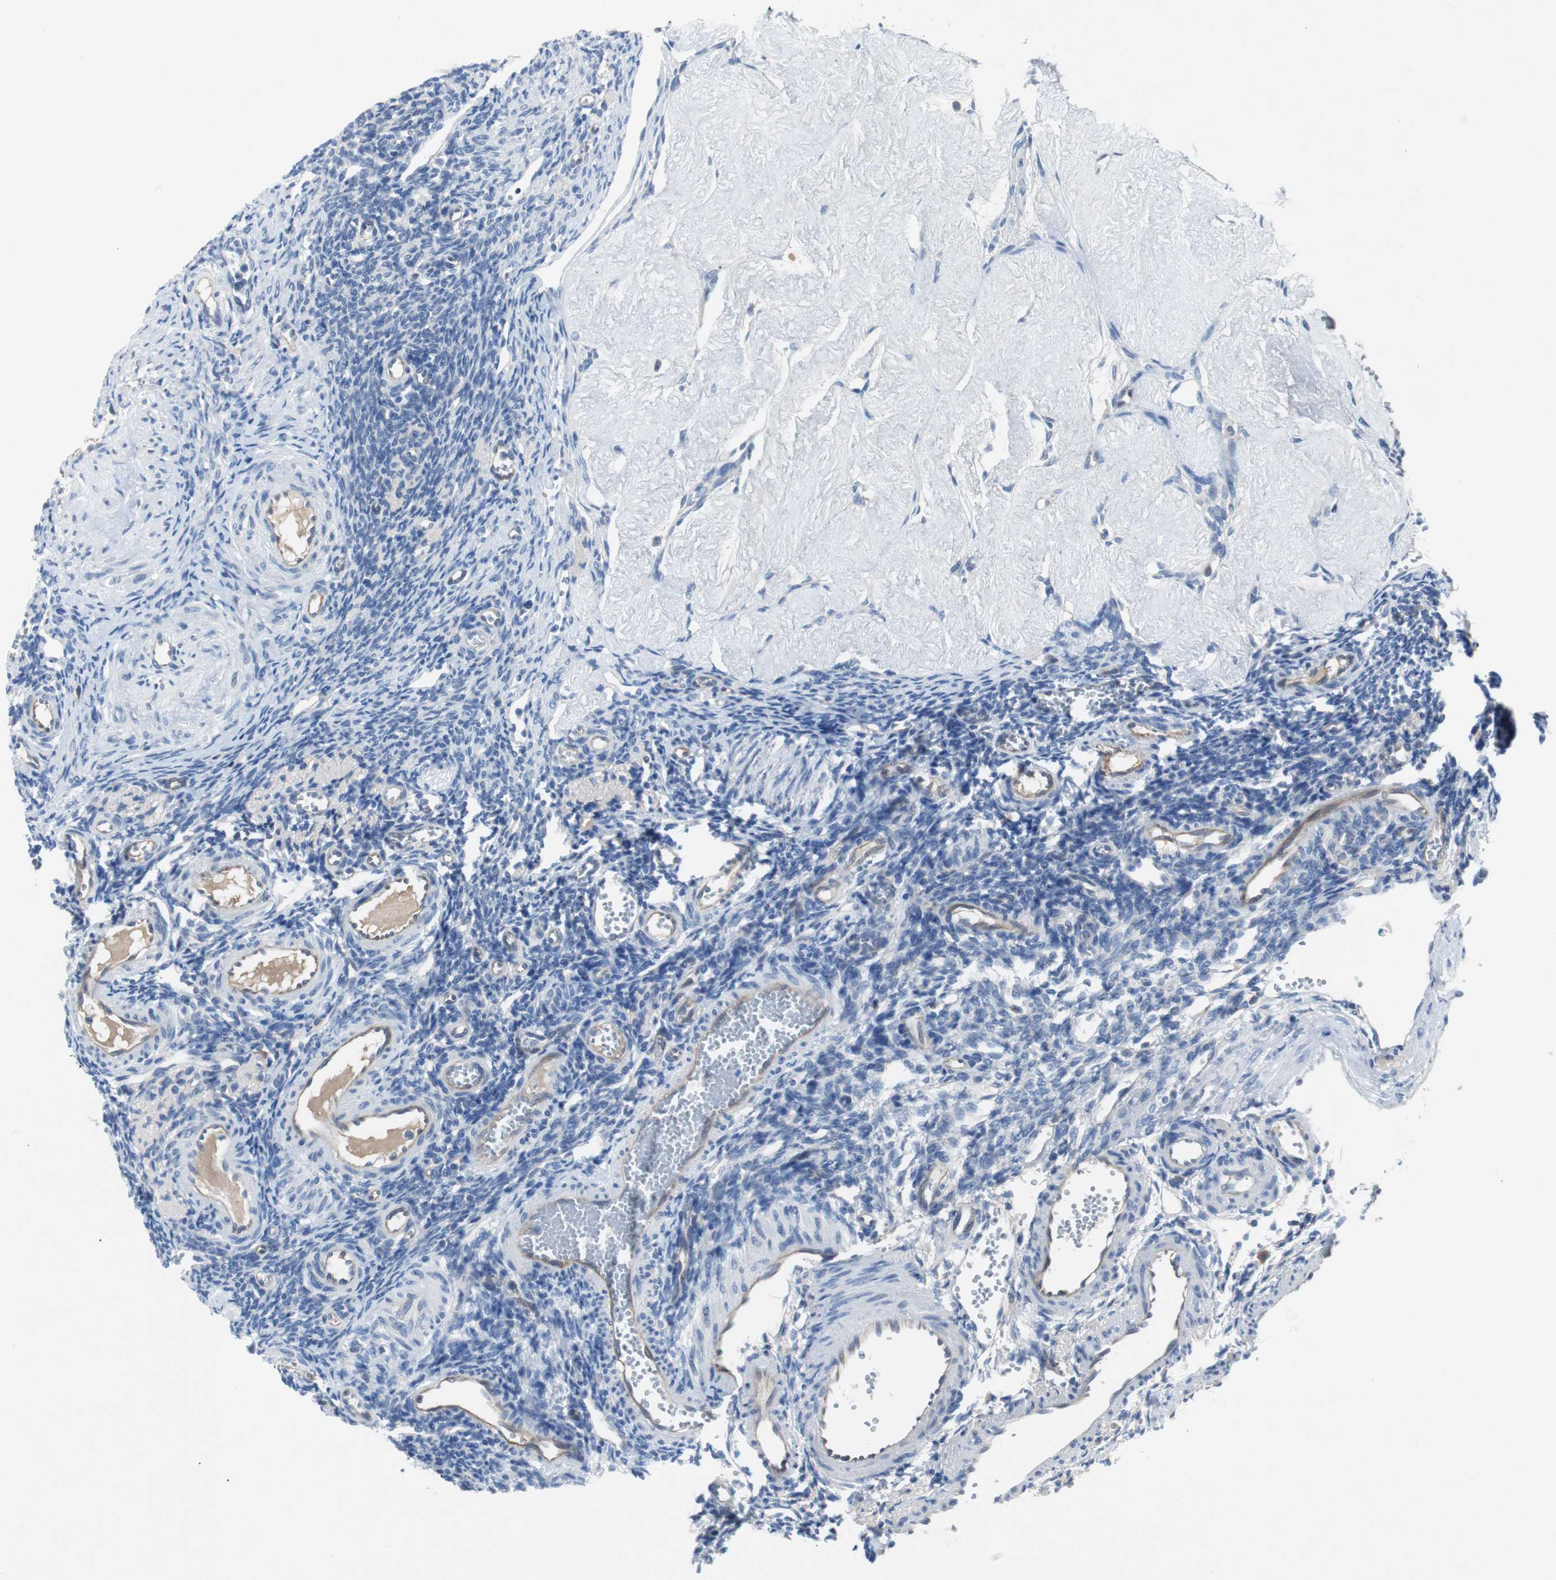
{"staining": {"intensity": "negative", "quantity": "none", "location": "none"}, "tissue": "ovary", "cell_type": "Follicle cells", "image_type": "normal", "snomed": [{"axis": "morphology", "description": "Normal tissue, NOS"}, {"axis": "topography", "description": "Ovary"}], "caption": "Protein analysis of benign ovary exhibits no significant positivity in follicle cells. Nuclei are stained in blue.", "gene": "EEF2K", "patient": {"sex": "female", "age": 33}}